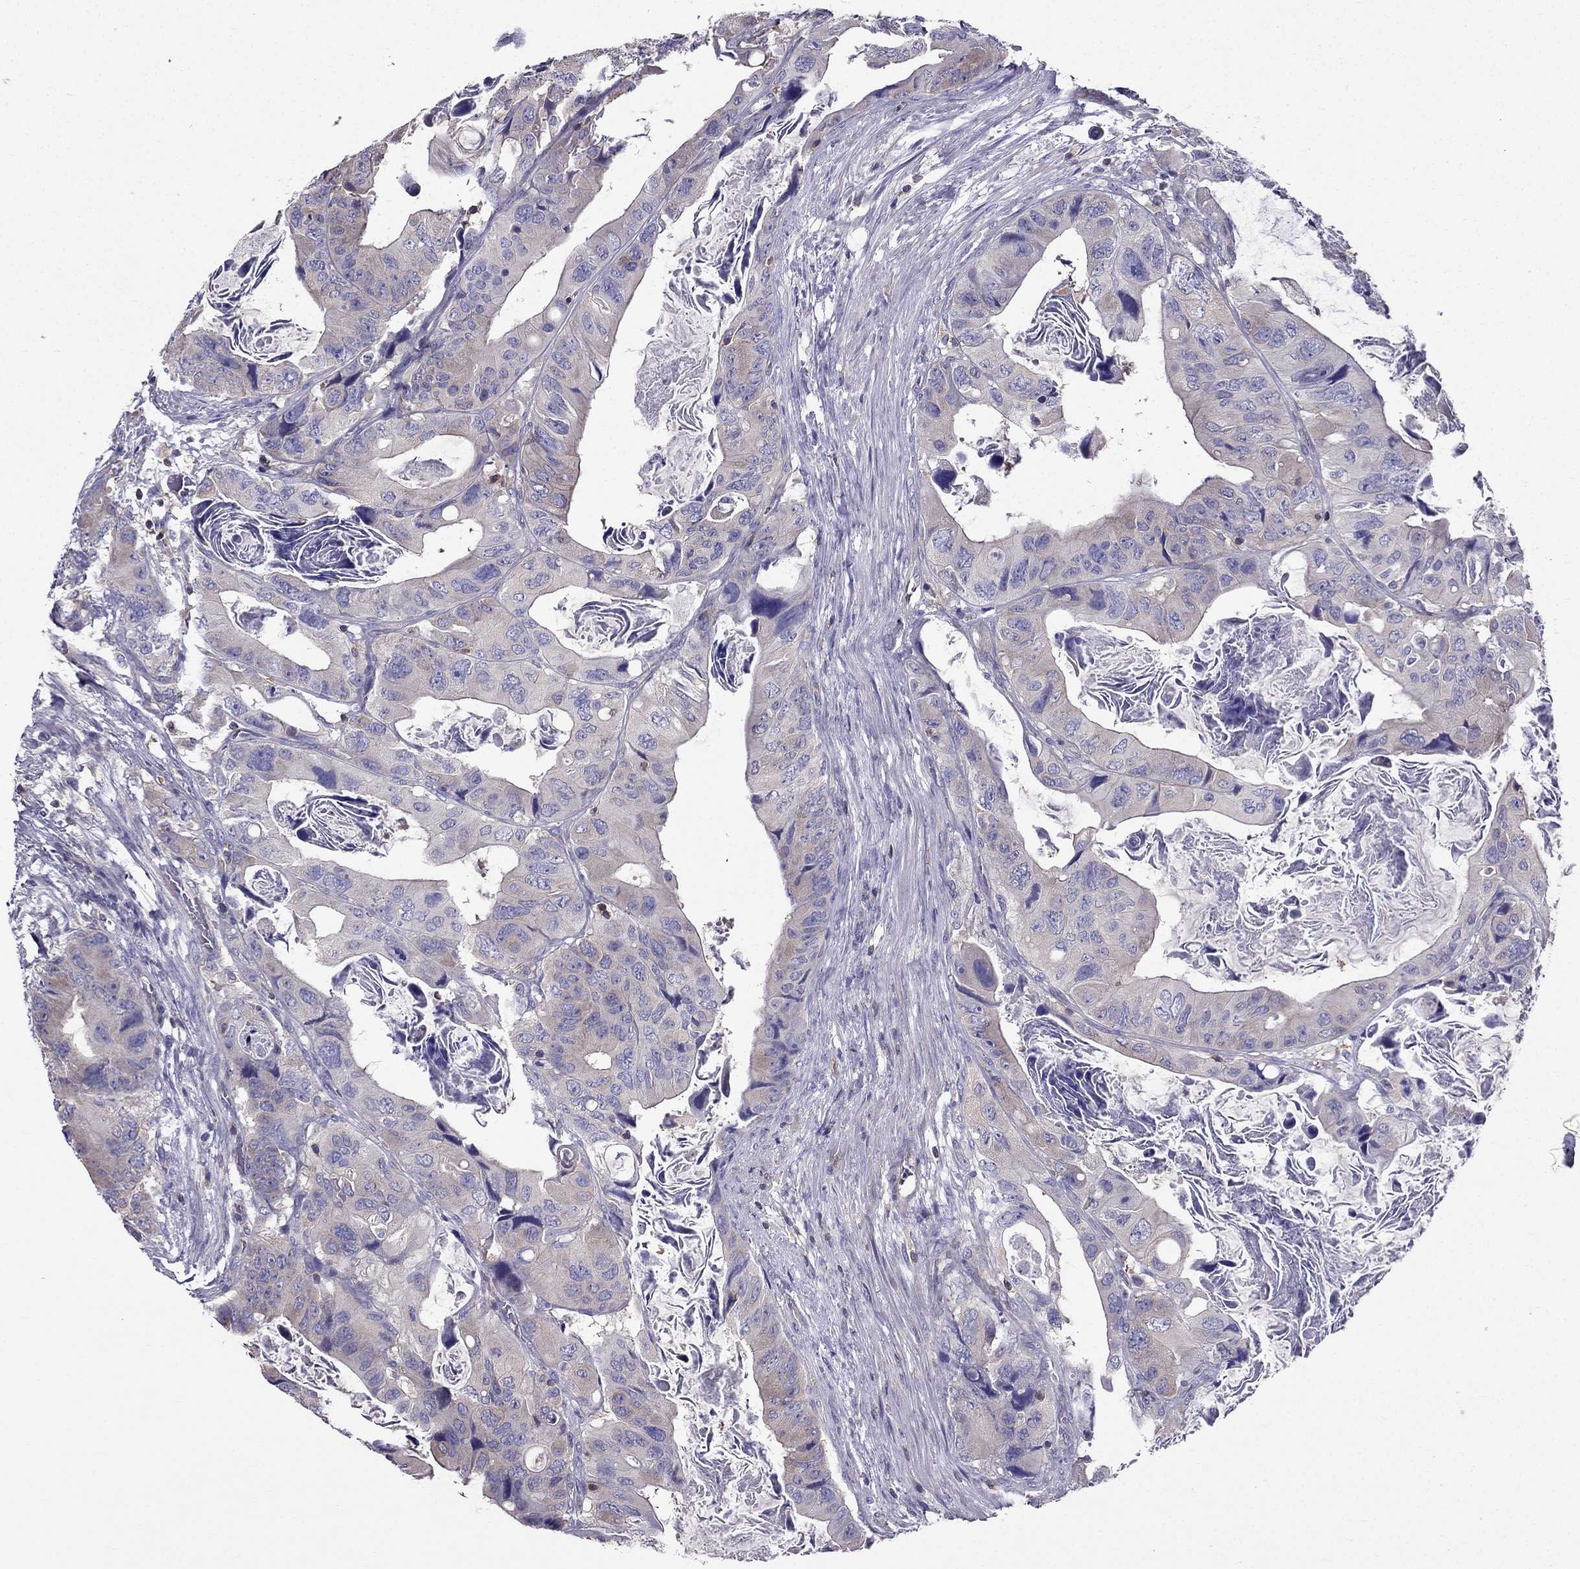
{"staining": {"intensity": "weak", "quantity": "<25%", "location": "cytoplasmic/membranous"}, "tissue": "colorectal cancer", "cell_type": "Tumor cells", "image_type": "cancer", "snomed": [{"axis": "morphology", "description": "Adenocarcinoma, NOS"}, {"axis": "topography", "description": "Rectum"}], "caption": "Tumor cells are negative for brown protein staining in adenocarcinoma (colorectal). The staining is performed using DAB (3,3'-diaminobenzidine) brown chromogen with nuclei counter-stained in using hematoxylin.", "gene": "AAK1", "patient": {"sex": "male", "age": 64}}